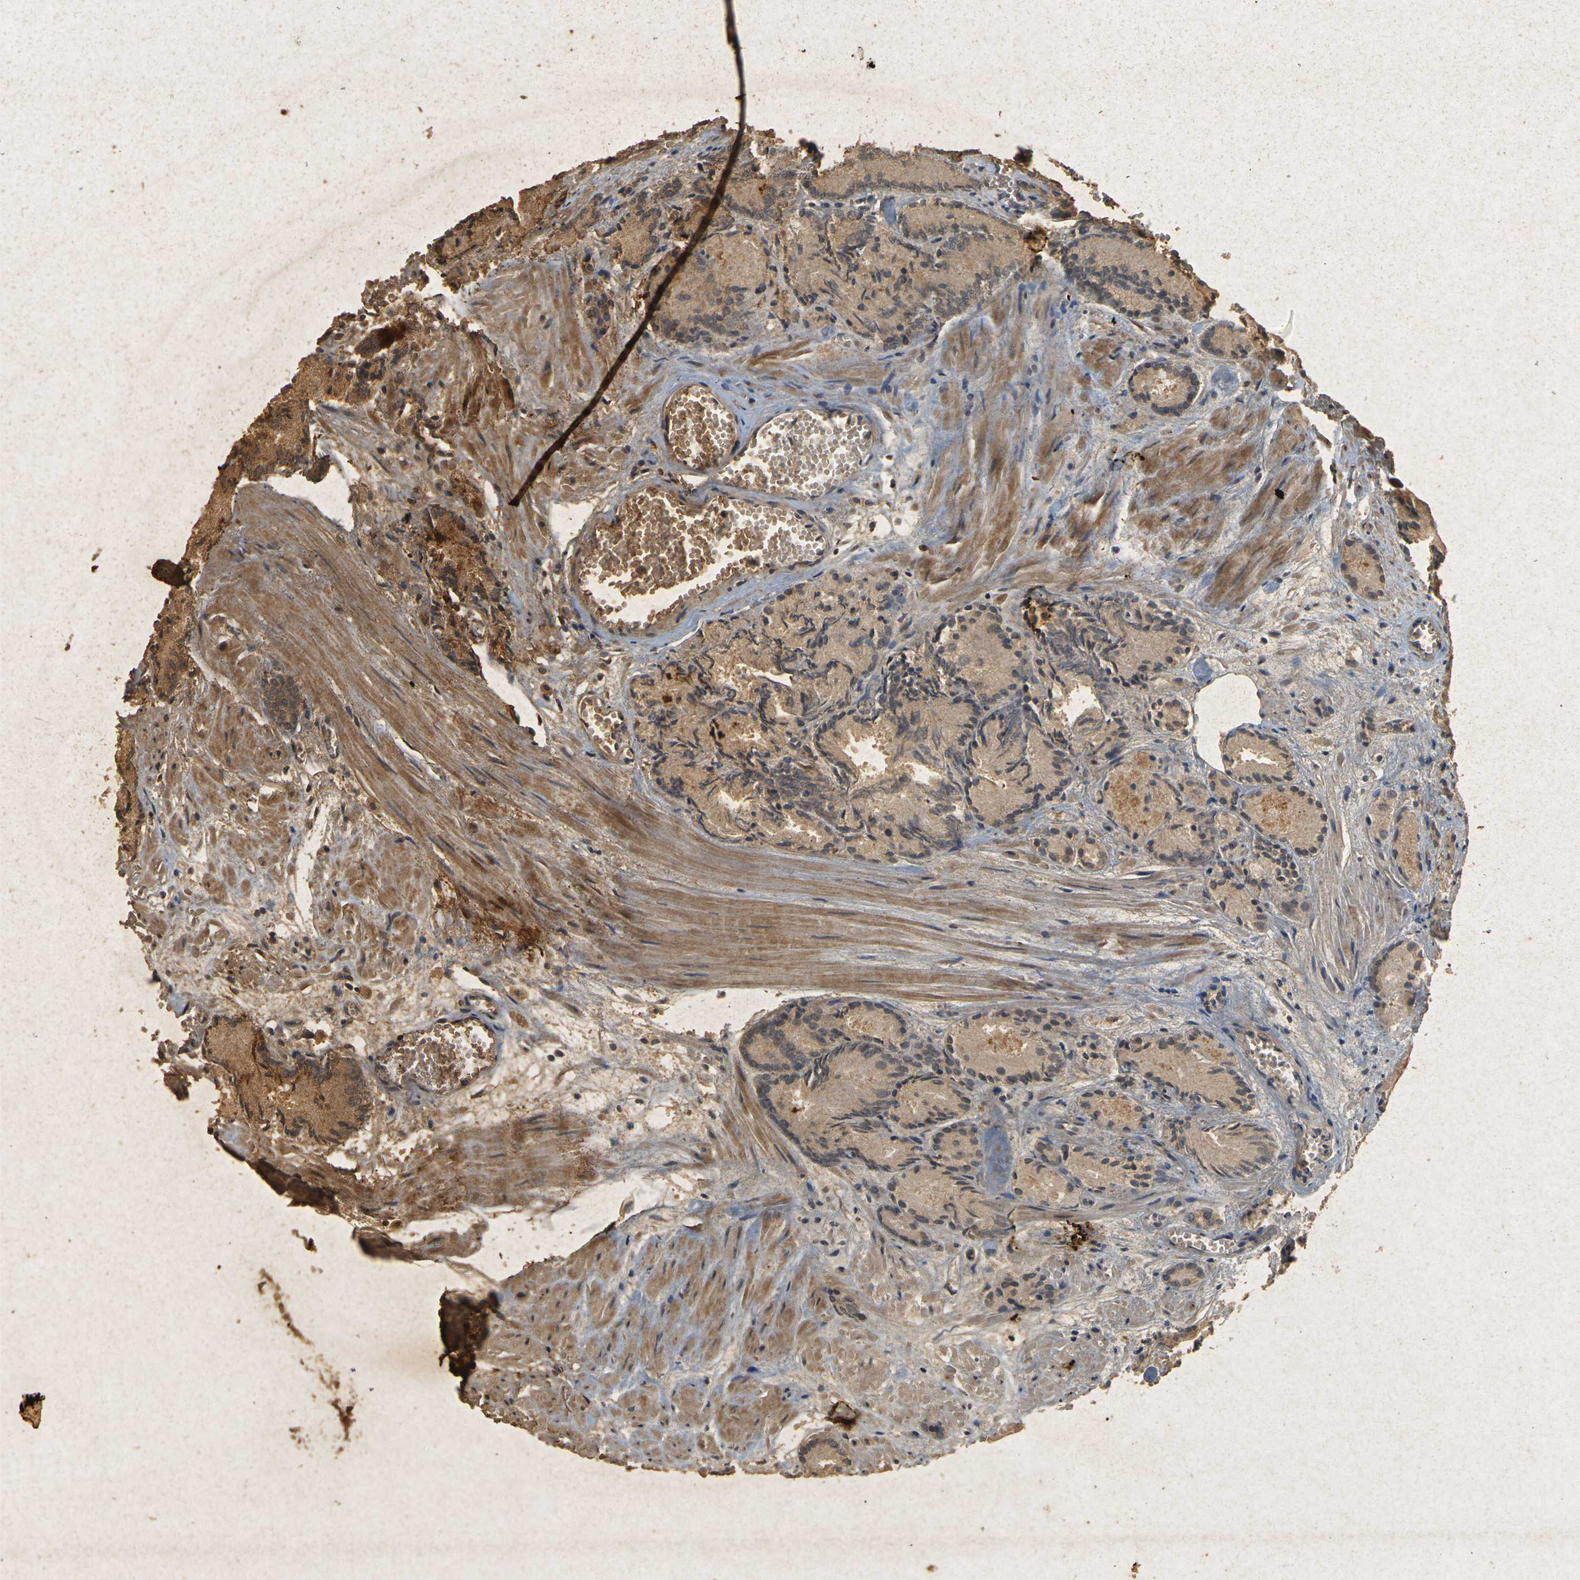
{"staining": {"intensity": "moderate", "quantity": ">75%", "location": "cytoplasmic/membranous"}, "tissue": "prostate cancer", "cell_type": "Tumor cells", "image_type": "cancer", "snomed": [{"axis": "morphology", "description": "Adenocarcinoma, Low grade"}, {"axis": "topography", "description": "Prostate"}], "caption": "Immunohistochemical staining of human prostate cancer reveals medium levels of moderate cytoplasmic/membranous positivity in about >75% of tumor cells. Nuclei are stained in blue.", "gene": "ERN1", "patient": {"sex": "male", "age": 72}}